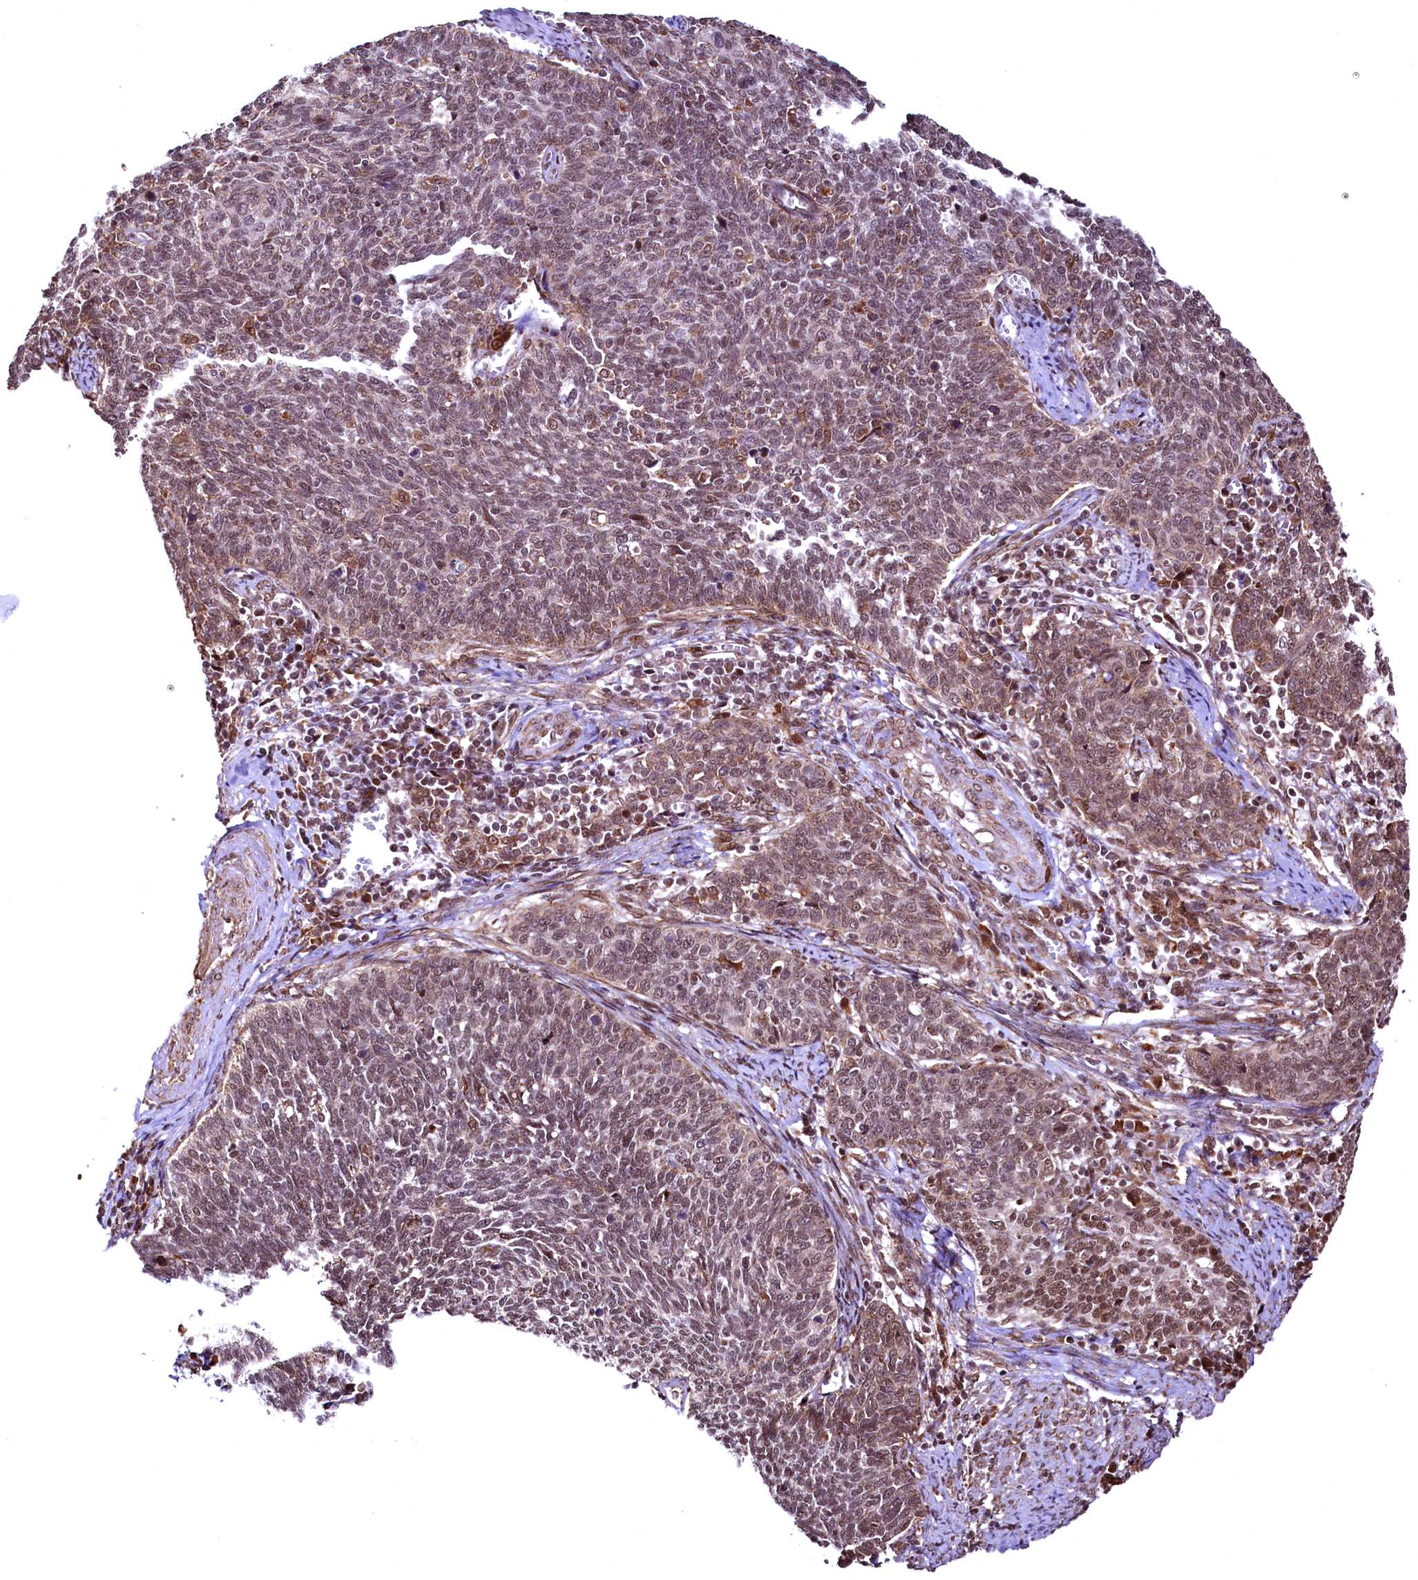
{"staining": {"intensity": "moderate", "quantity": ">75%", "location": "nuclear"}, "tissue": "cervical cancer", "cell_type": "Tumor cells", "image_type": "cancer", "snomed": [{"axis": "morphology", "description": "Squamous cell carcinoma, NOS"}, {"axis": "topography", "description": "Cervix"}], "caption": "Cervical cancer tissue shows moderate nuclear positivity in approximately >75% of tumor cells", "gene": "PDS5B", "patient": {"sex": "female", "age": 39}}